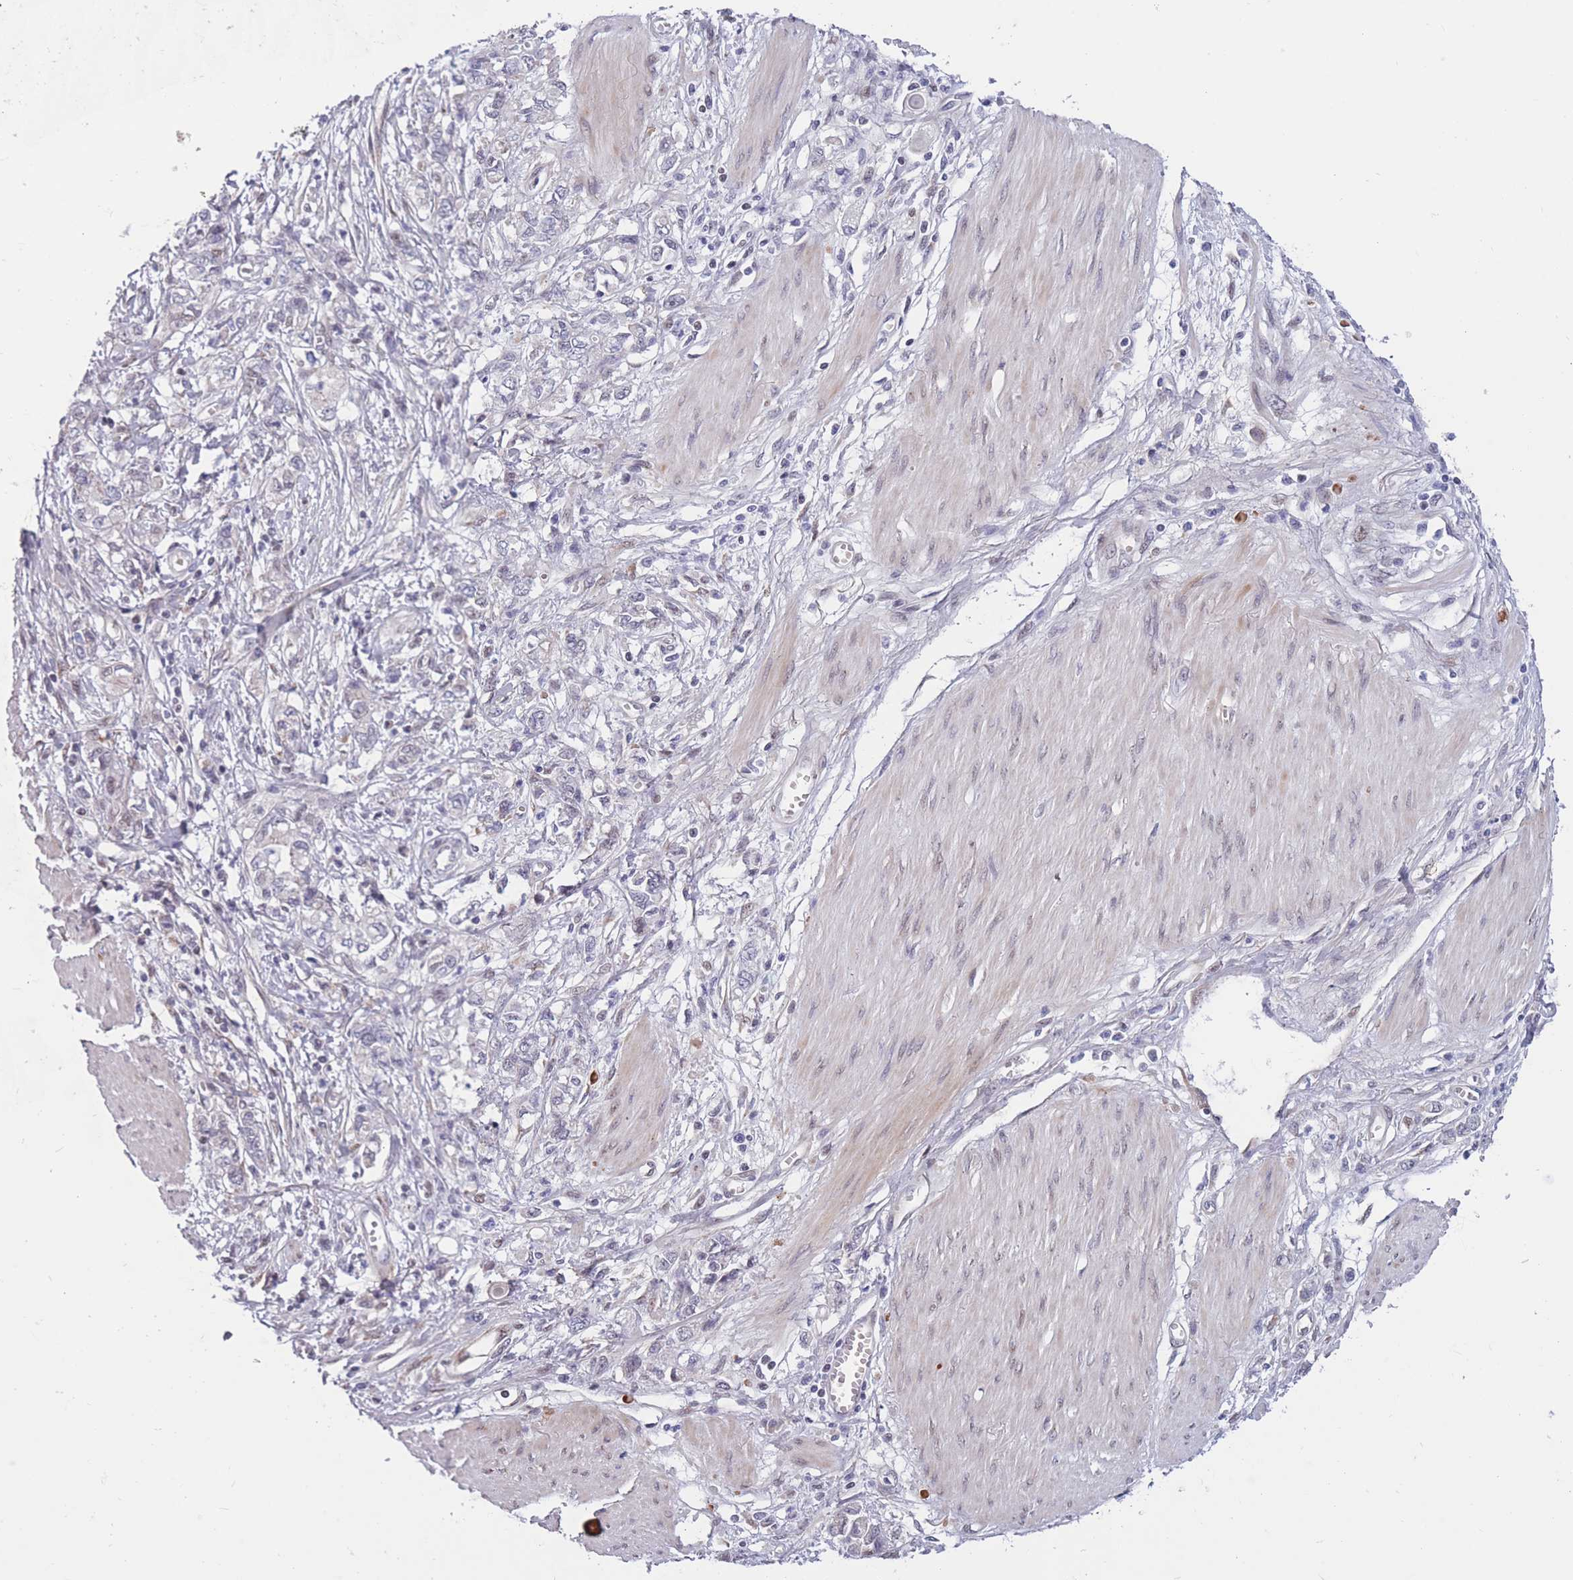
{"staining": {"intensity": "negative", "quantity": "none", "location": "none"}, "tissue": "stomach cancer", "cell_type": "Tumor cells", "image_type": "cancer", "snomed": [{"axis": "morphology", "description": "Adenocarcinoma, NOS"}, {"axis": "topography", "description": "Stomach"}], "caption": "Immunohistochemistry of stomach cancer exhibits no expression in tumor cells.", "gene": "BCL9L", "patient": {"sex": "female", "age": 76}}